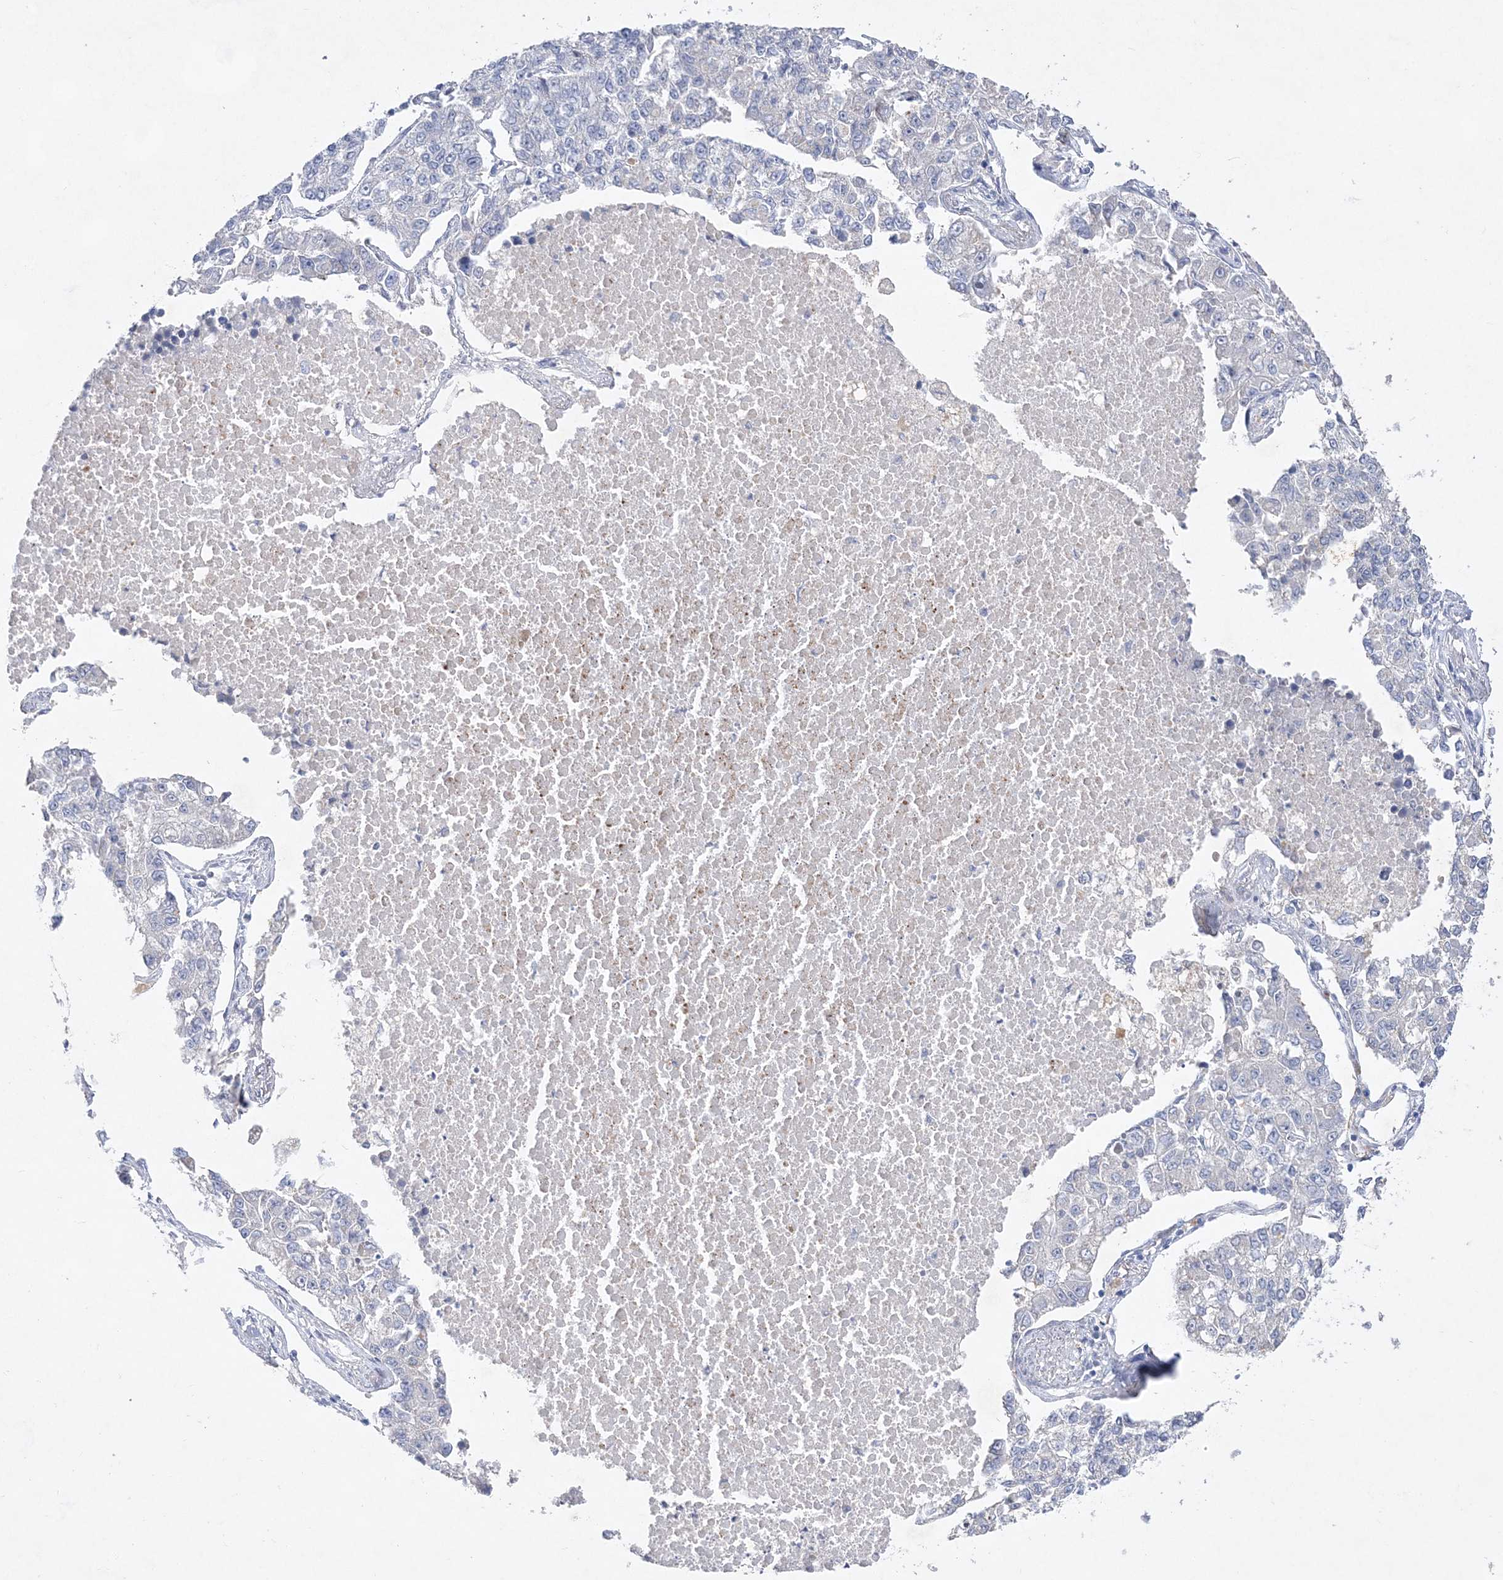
{"staining": {"intensity": "negative", "quantity": "none", "location": "none"}, "tissue": "lung cancer", "cell_type": "Tumor cells", "image_type": "cancer", "snomed": [{"axis": "morphology", "description": "Adenocarcinoma, NOS"}, {"axis": "topography", "description": "Lung"}], "caption": "Immunohistochemistry of adenocarcinoma (lung) exhibits no positivity in tumor cells.", "gene": "TMEM132B", "patient": {"sex": "male", "age": 49}}